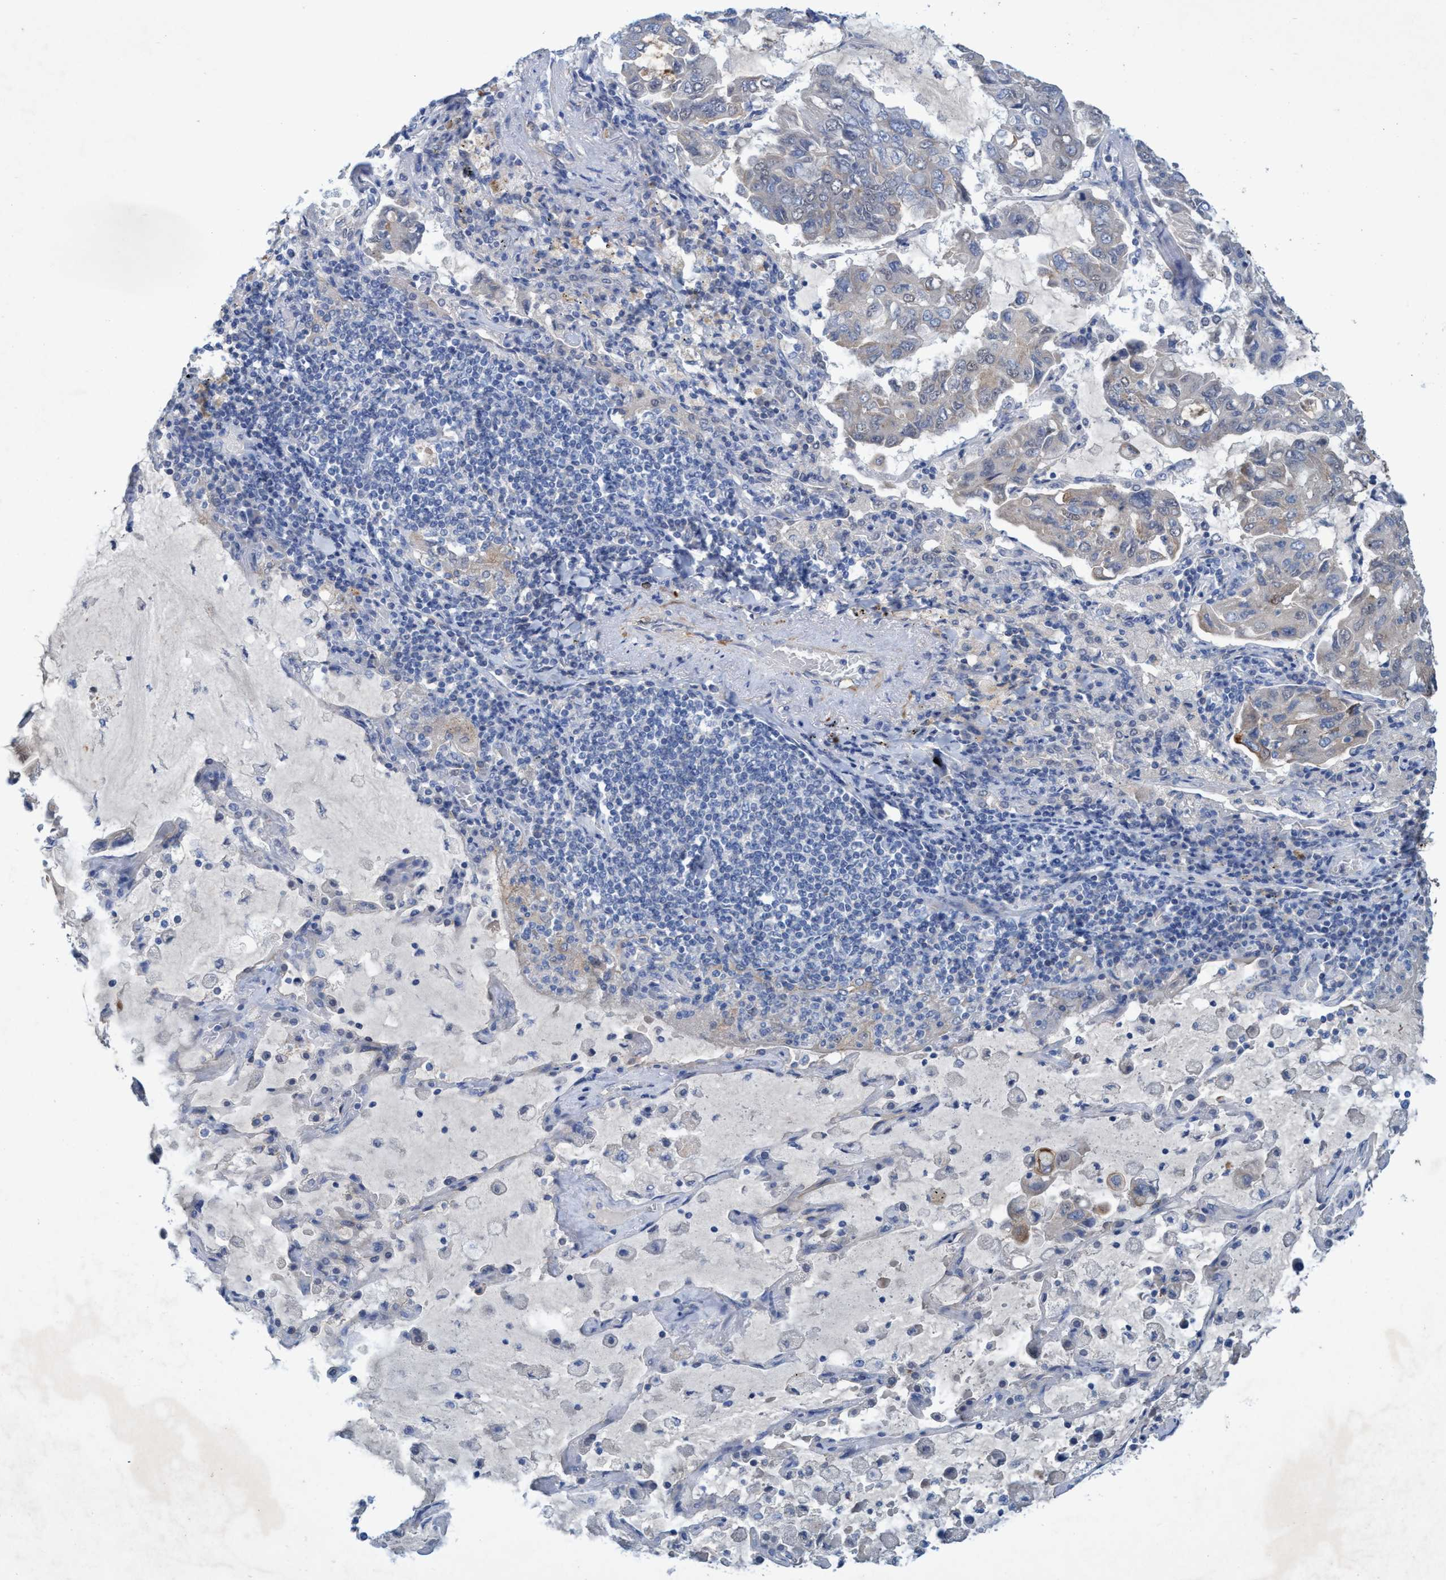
{"staining": {"intensity": "moderate", "quantity": "<25%", "location": "cytoplasmic/membranous"}, "tissue": "lung cancer", "cell_type": "Tumor cells", "image_type": "cancer", "snomed": [{"axis": "morphology", "description": "Adenocarcinoma, NOS"}, {"axis": "topography", "description": "Lung"}], "caption": "Lung adenocarcinoma was stained to show a protein in brown. There is low levels of moderate cytoplasmic/membranous staining in about <25% of tumor cells.", "gene": "GULP1", "patient": {"sex": "male", "age": 64}}